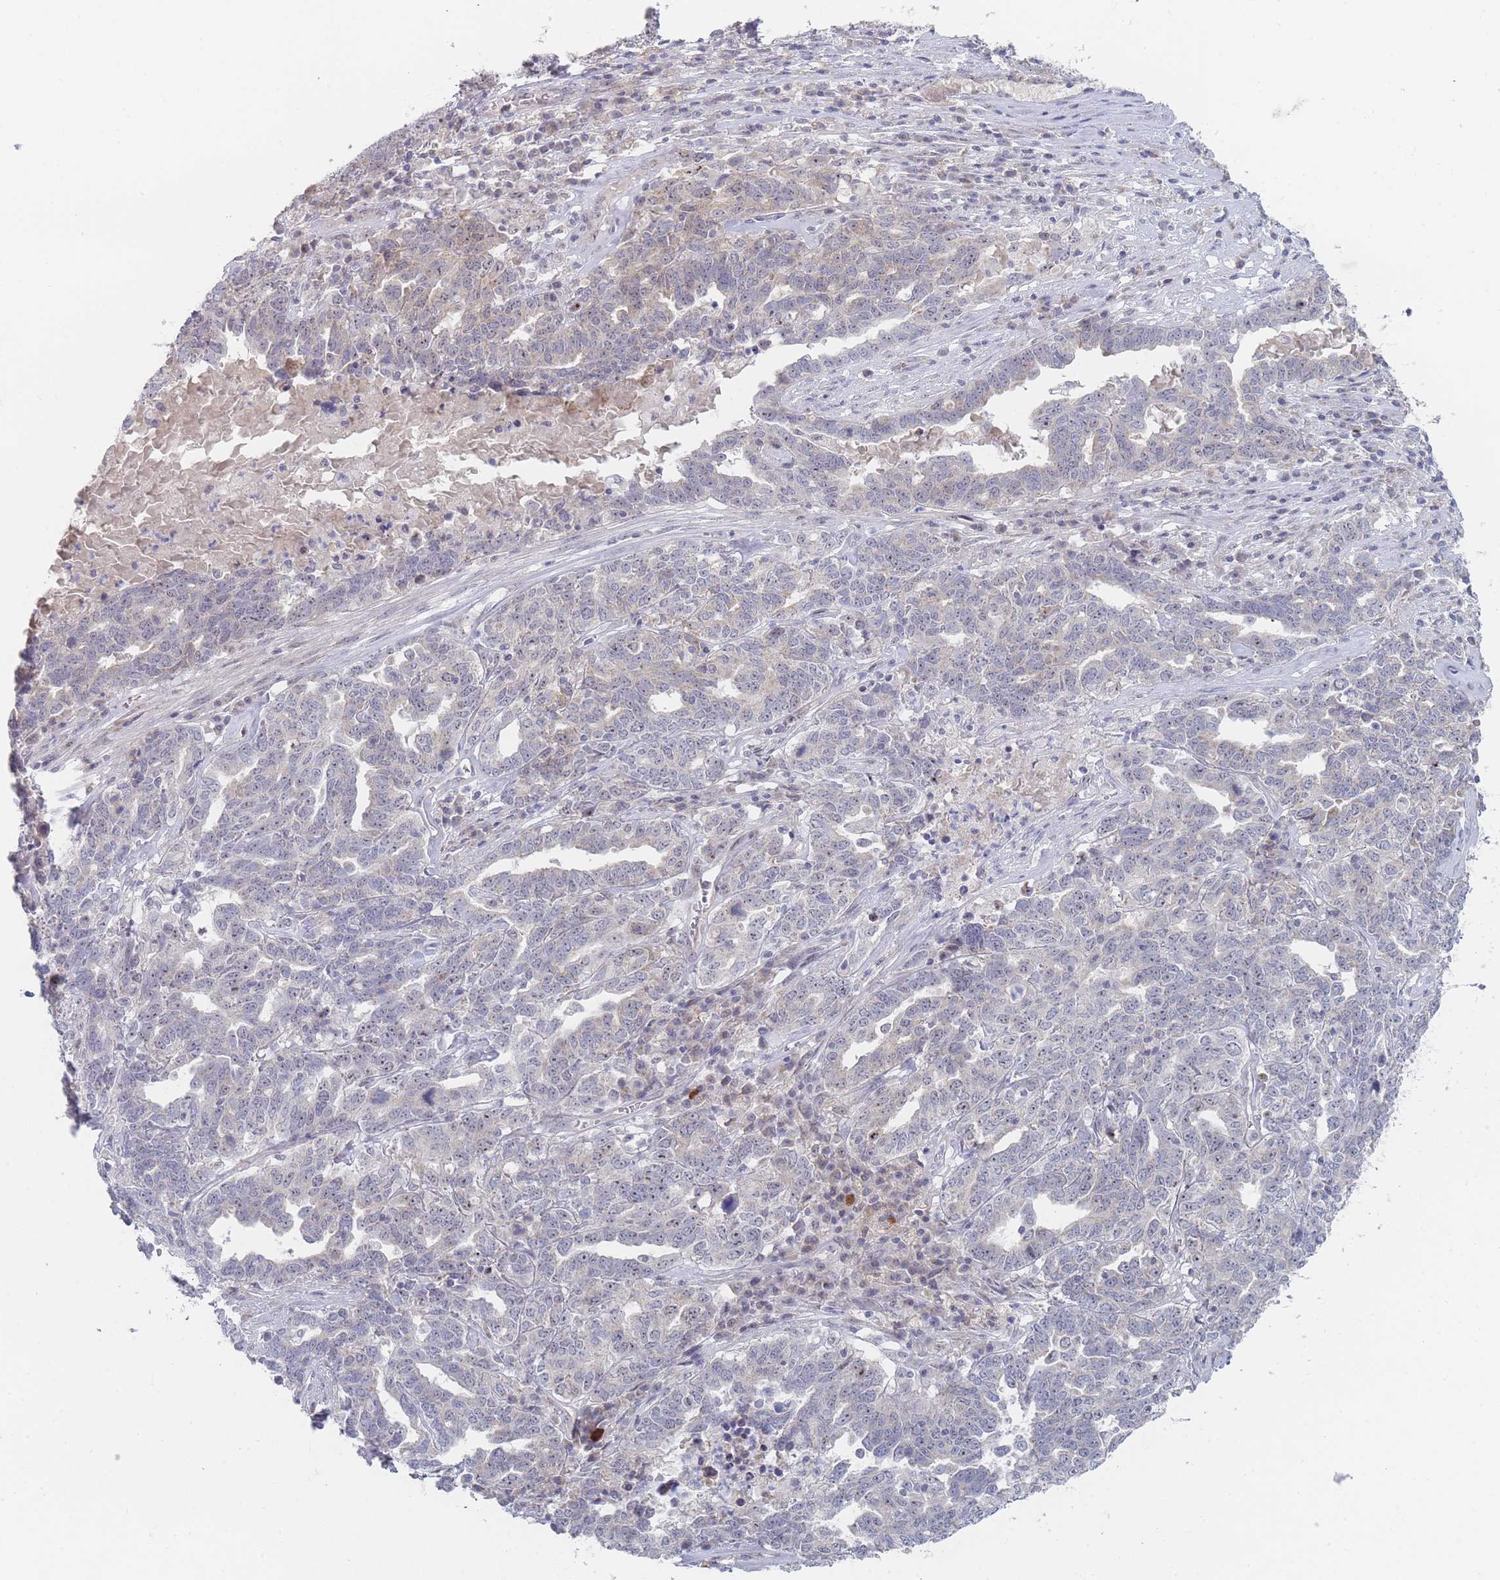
{"staining": {"intensity": "negative", "quantity": "none", "location": "none"}, "tissue": "ovarian cancer", "cell_type": "Tumor cells", "image_type": "cancer", "snomed": [{"axis": "morphology", "description": "Carcinoma, endometroid"}, {"axis": "topography", "description": "Ovary"}], "caption": "This image is of ovarian cancer (endometroid carcinoma) stained with IHC to label a protein in brown with the nuclei are counter-stained blue. There is no positivity in tumor cells.", "gene": "RNF8", "patient": {"sex": "female", "age": 62}}